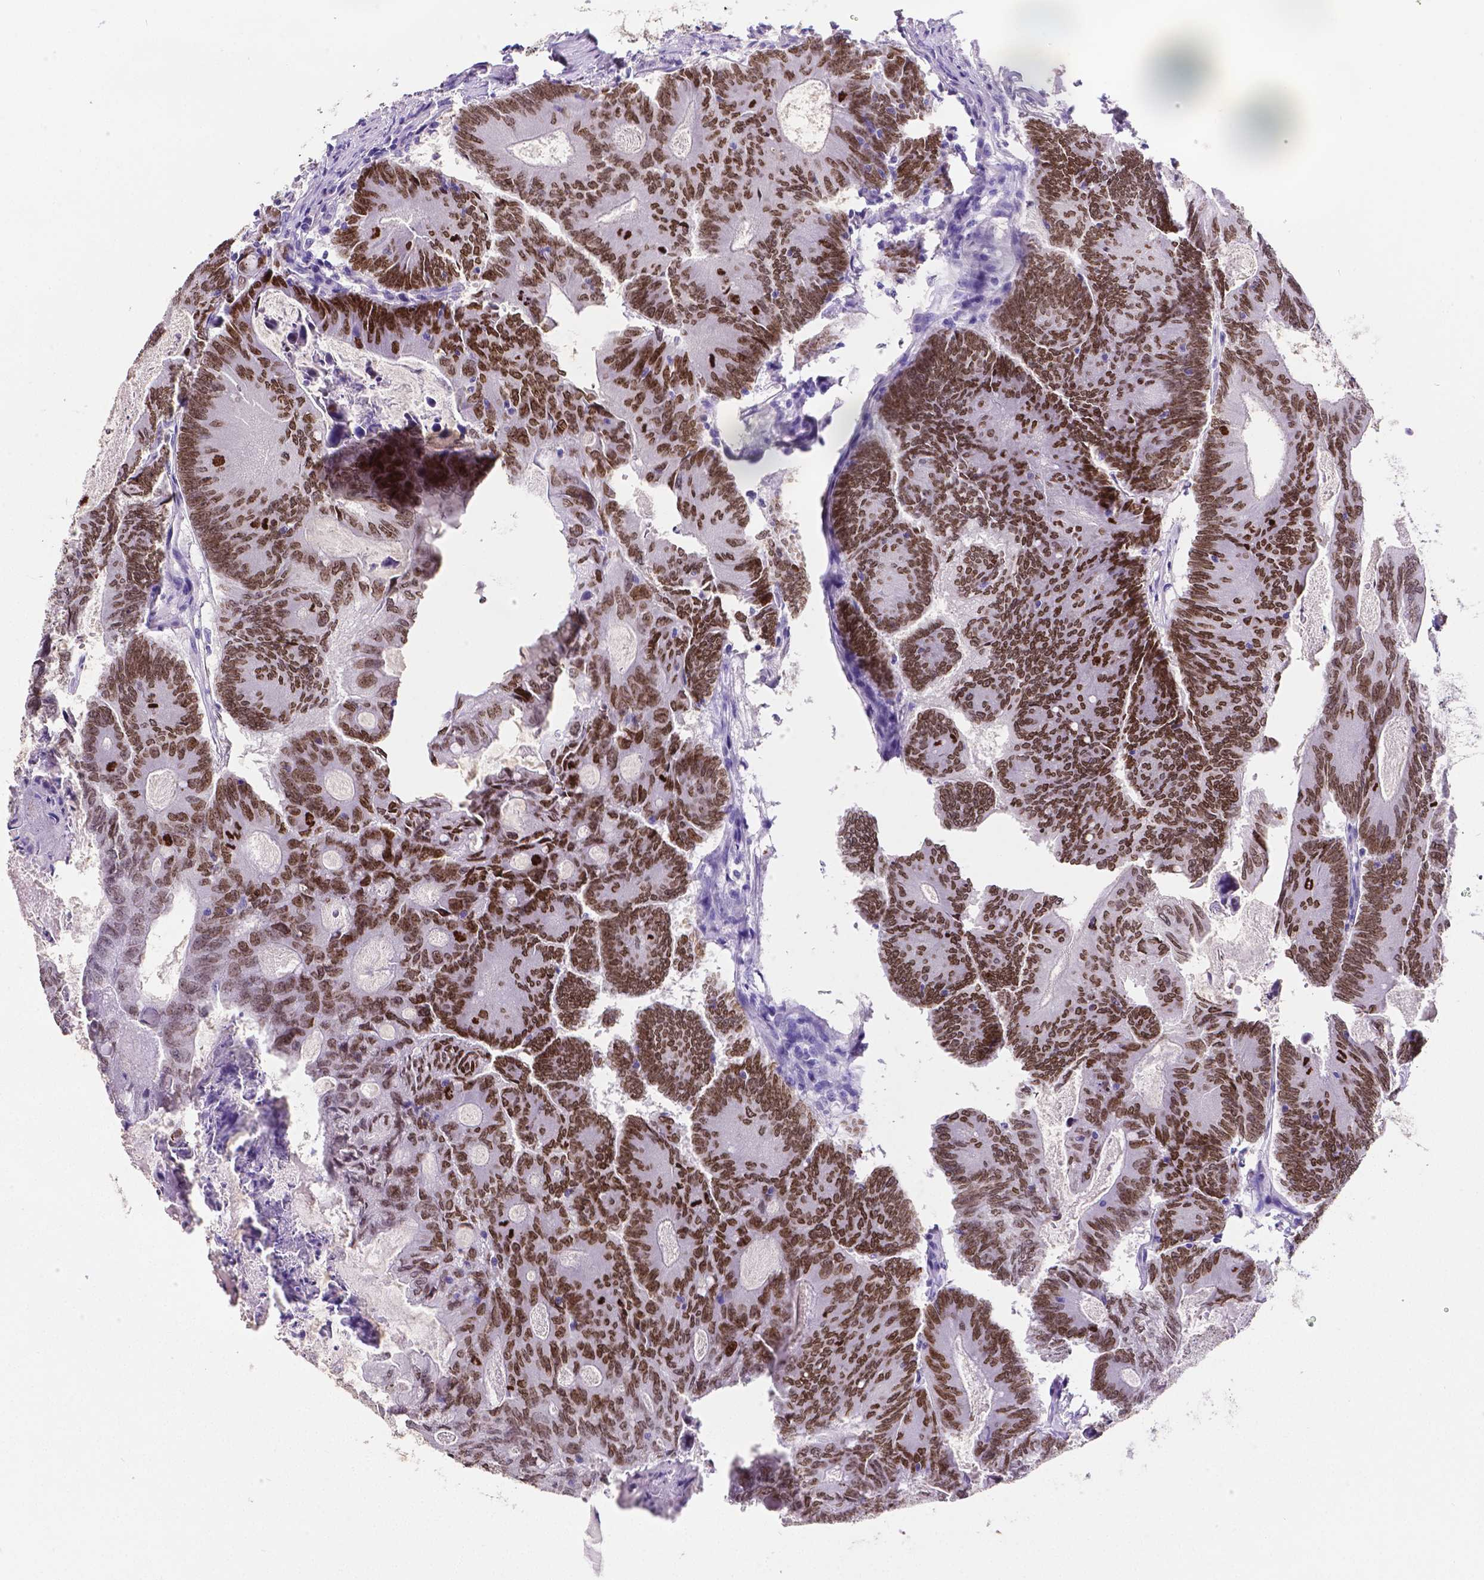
{"staining": {"intensity": "strong", "quantity": ">75%", "location": "nuclear"}, "tissue": "colorectal cancer", "cell_type": "Tumor cells", "image_type": "cancer", "snomed": [{"axis": "morphology", "description": "Adenocarcinoma, NOS"}, {"axis": "topography", "description": "Colon"}], "caption": "Immunohistochemistry (IHC) image of colorectal adenocarcinoma stained for a protein (brown), which exhibits high levels of strong nuclear expression in approximately >75% of tumor cells.", "gene": "SATB2", "patient": {"sex": "female", "age": 70}}